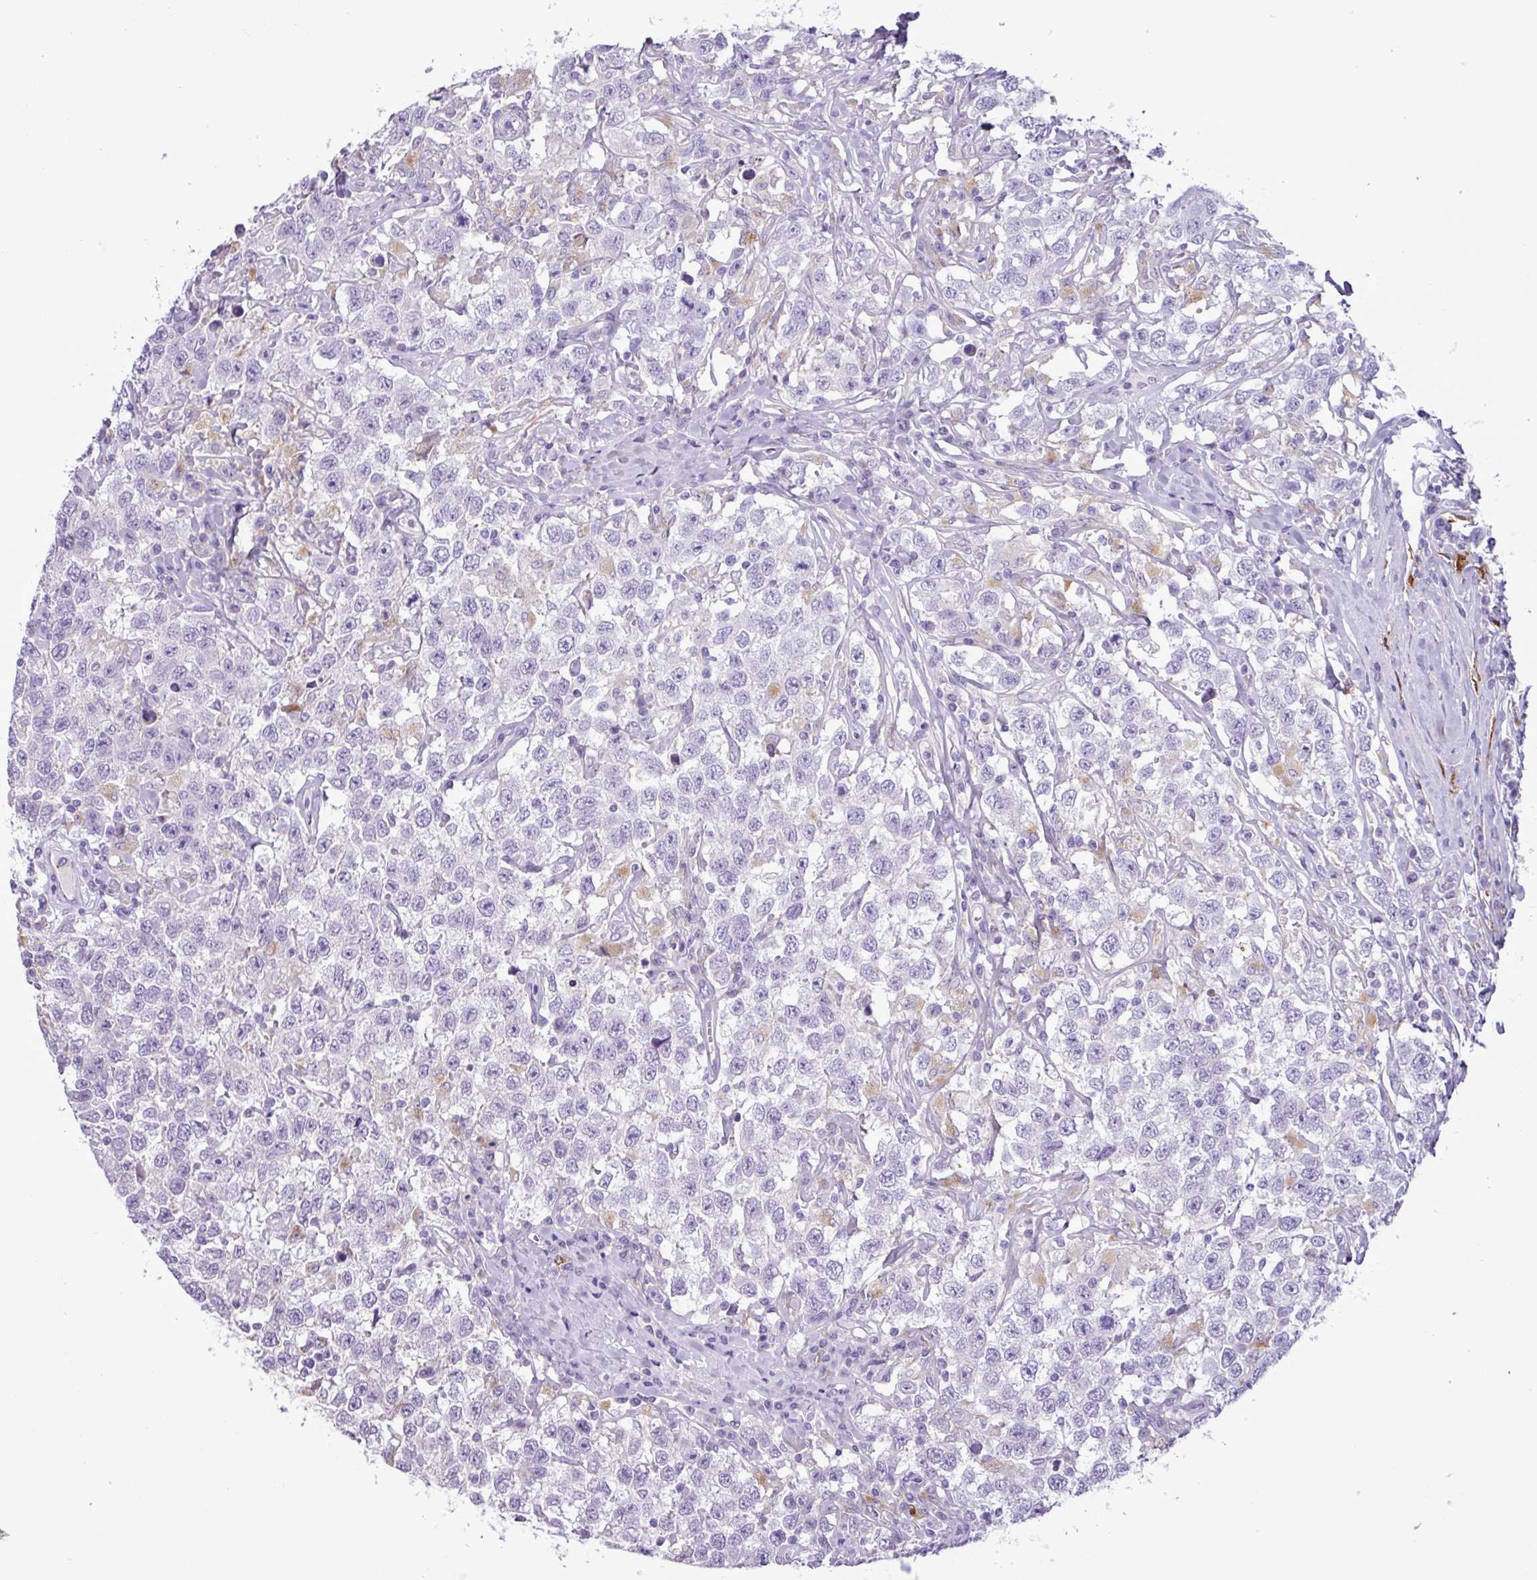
{"staining": {"intensity": "negative", "quantity": "none", "location": "none"}, "tissue": "testis cancer", "cell_type": "Tumor cells", "image_type": "cancer", "snomed": [{"axis": "morphology", "description": "Seminoma, NOS"}, {"axis": "topography", "description": "Testis"}], "caption": "IHC histopathology image of human testis cancer stained for a protein (brown), which reveals no staining in tumor cells.", "gene": "TMEM200C", "patient": {"sex": "male", "age": 41}}